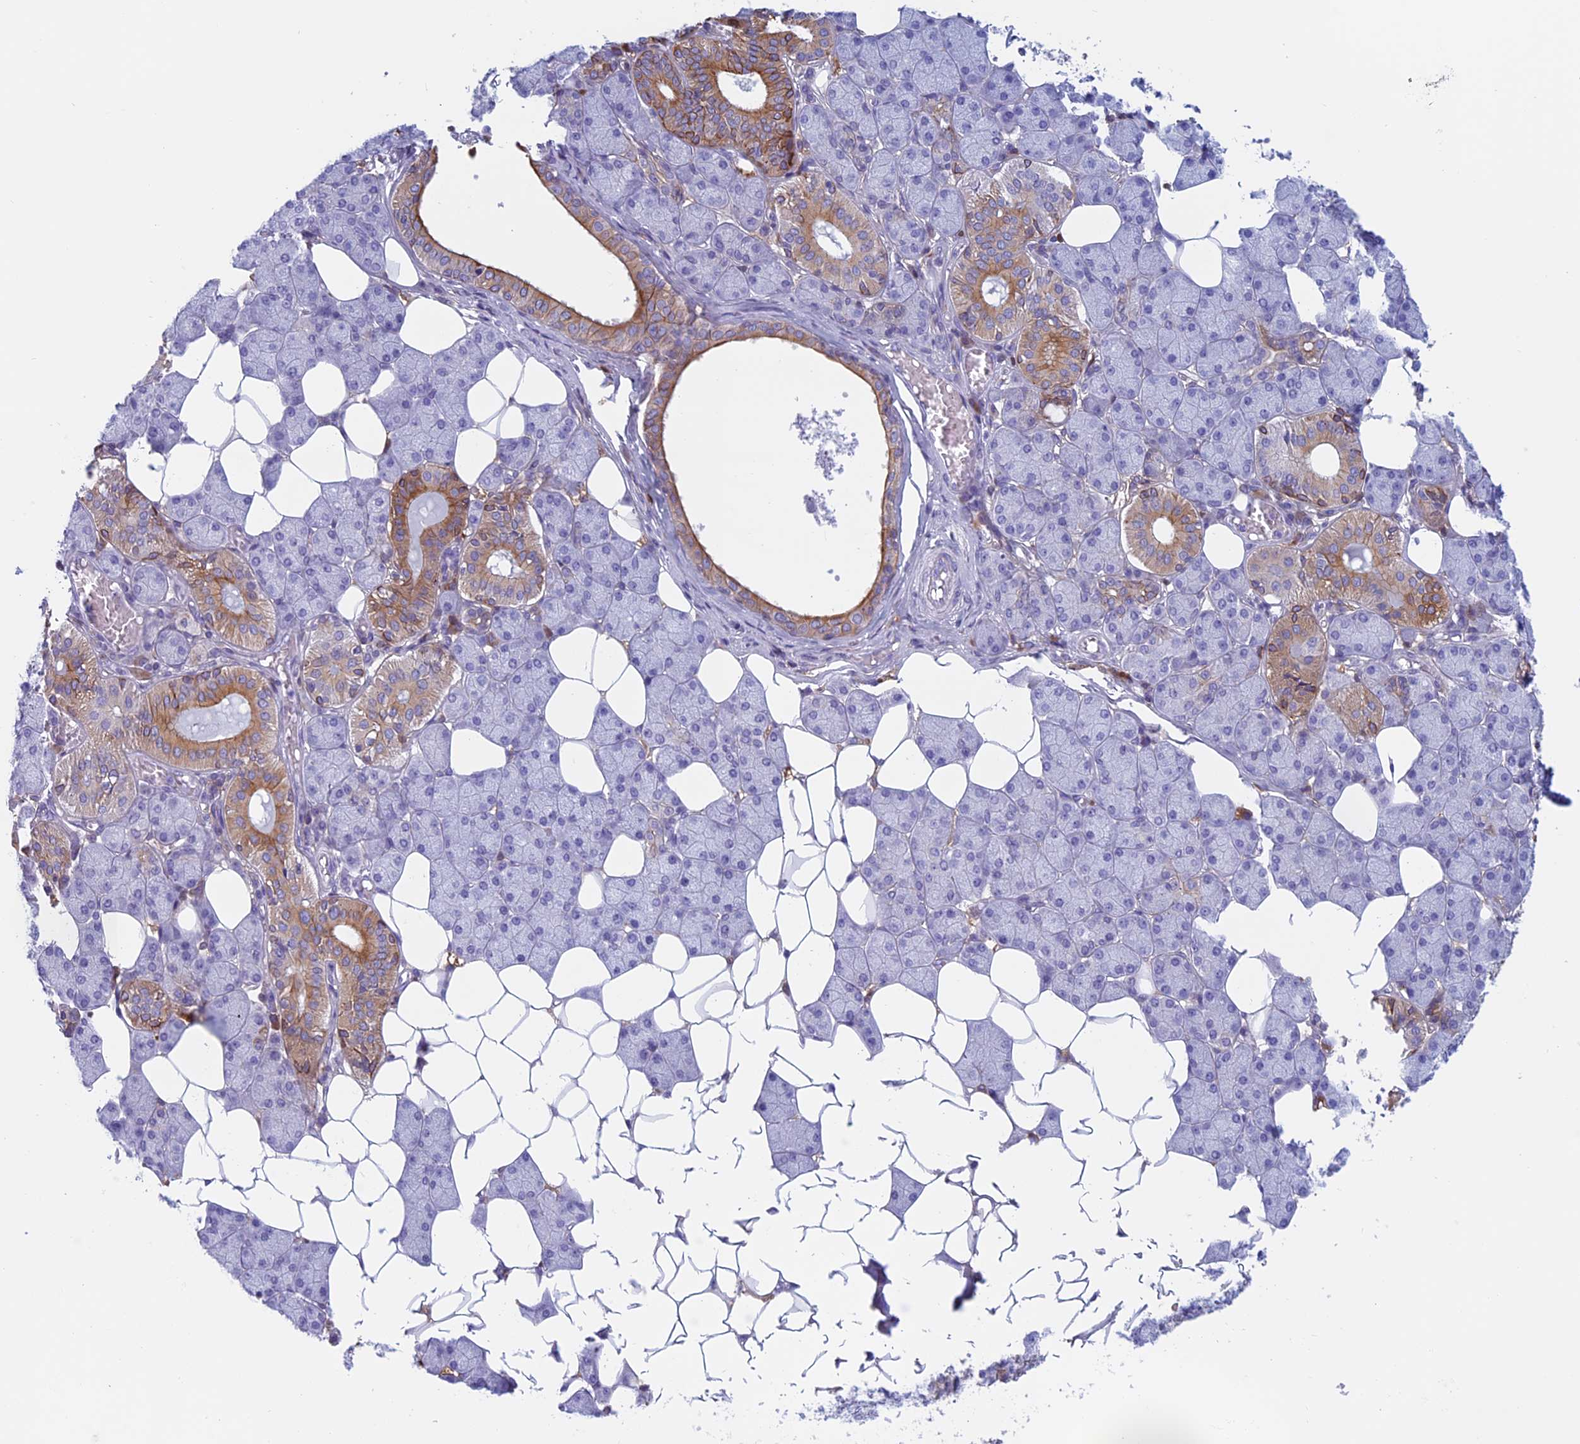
{"staining": {"intensity": "moderate", "quantity": "<25%", "location": "cytoplasmic/membranous"}, "tissue": "salivary gland", "cell_type": "Glandular cells", "image_type": "normal", "snomed": [{"axis": "morphology", "description": "Normal tissue, NOS"}, {"axis": "topography", "description": "Salivary gland"}], "caption": "Brown immunohistochemical staining in benign human salivary gland displays moderate cytoplasmic/membranous positivity in approximately <25% of glandular cells. (Brightfield microscopy of DAB IHC at high magnification).", "gene": "ANGPTL2", "patient": {"sex": "female", "age": 33}}